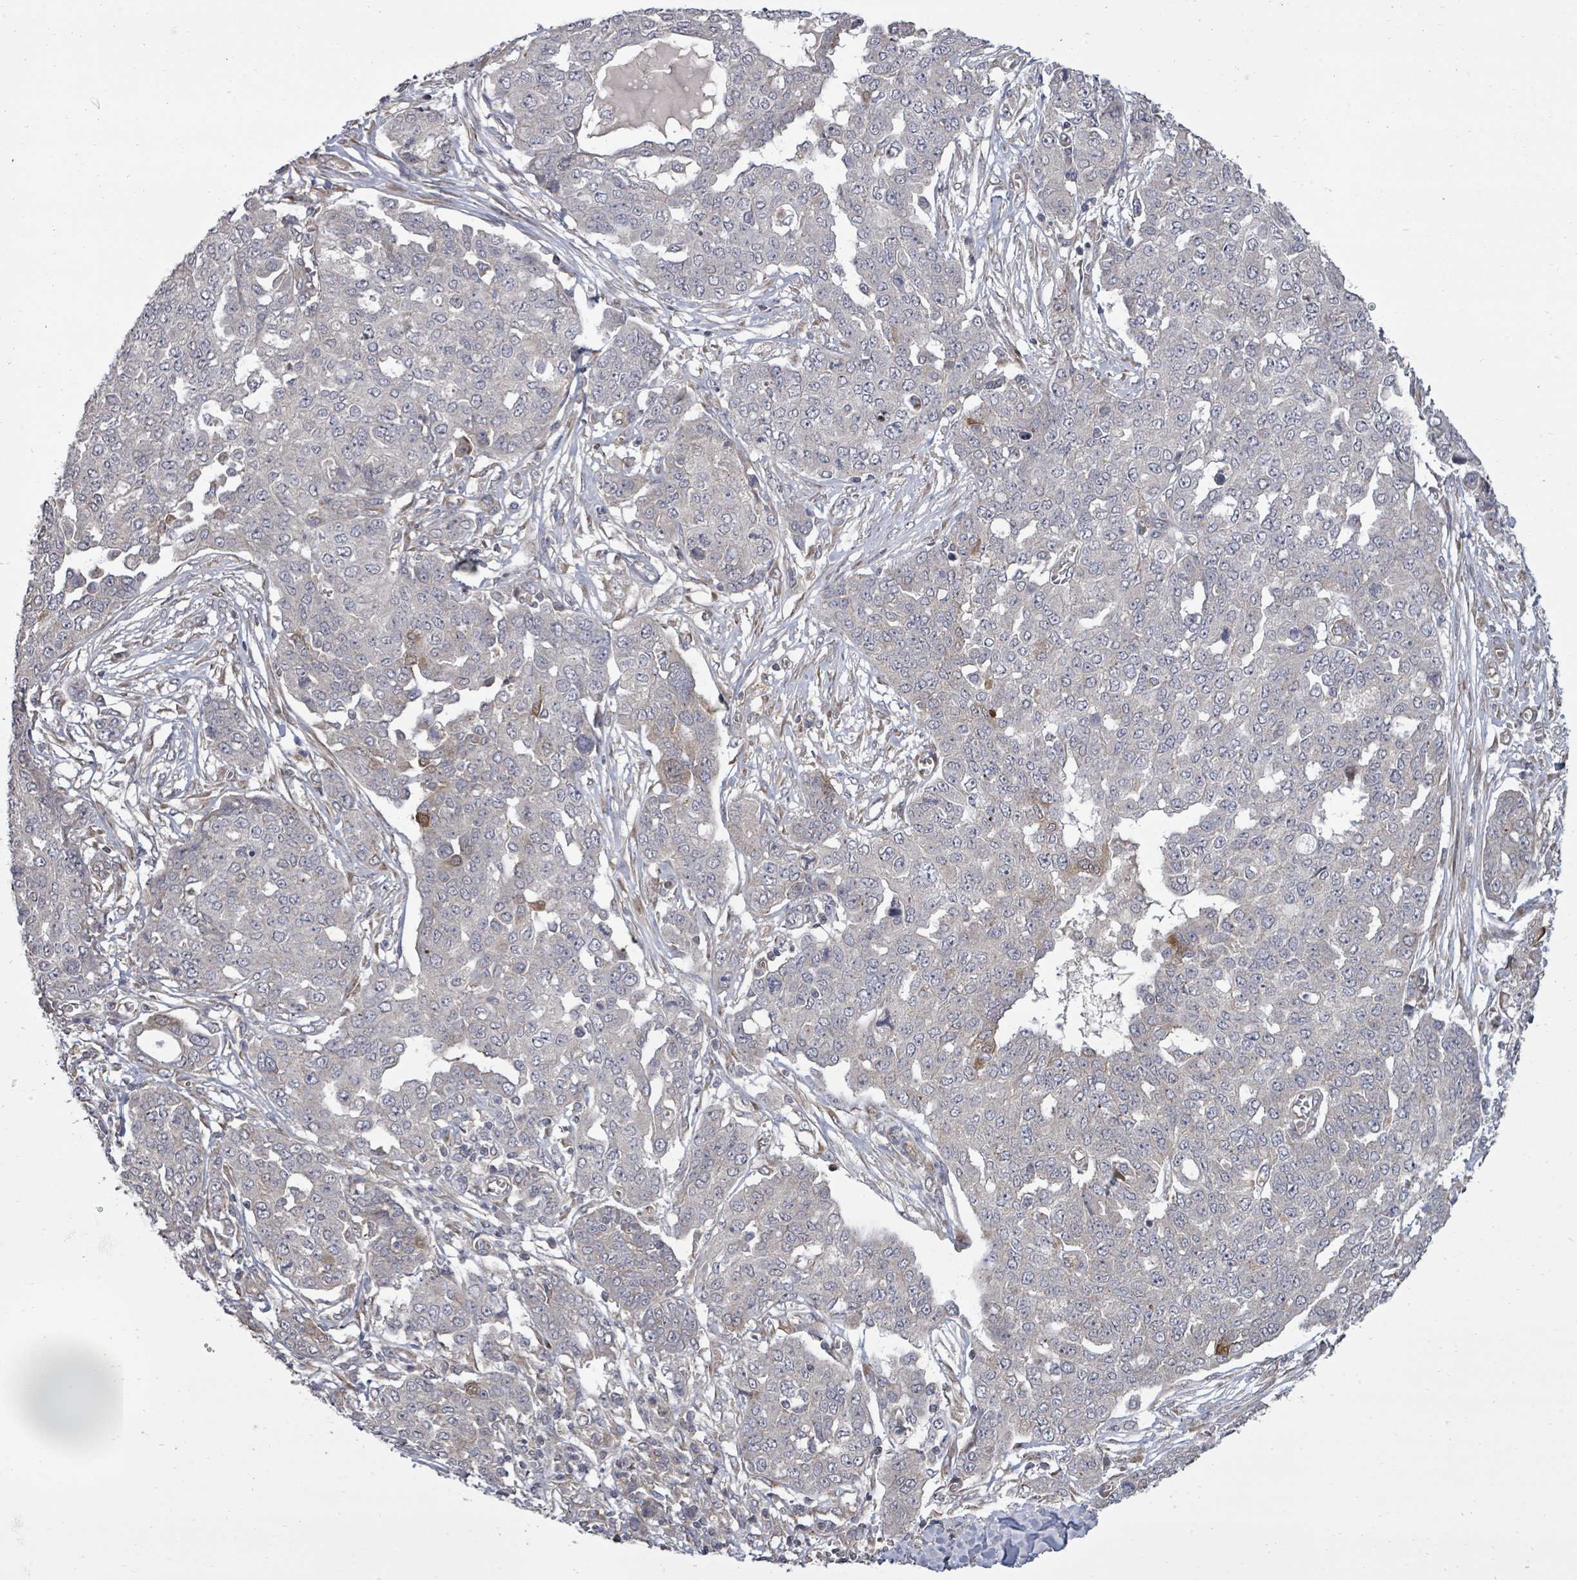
{"staining": {"intensity": "negative", "quantity": "none", "location": "none"}, "tissue": "ovarian cancer", "cell_type": "Tumor cells", "image_type": "cancer", "snomed": [{"axis": "morphology", "description": "Cystadenocarcinoma, serous, NOS"}, {"axis": "topography", "description": "Soft tissue"}, {"axis": "topography", "description": "Ovary"}], "caption": "Ovarian serous cystadenocarcinoma stained for a protein using immunohistochemistry displays no expression tumor cells.", "gene": "KRTAP27-1", "patient": {"sex": "female", "age": 57}}